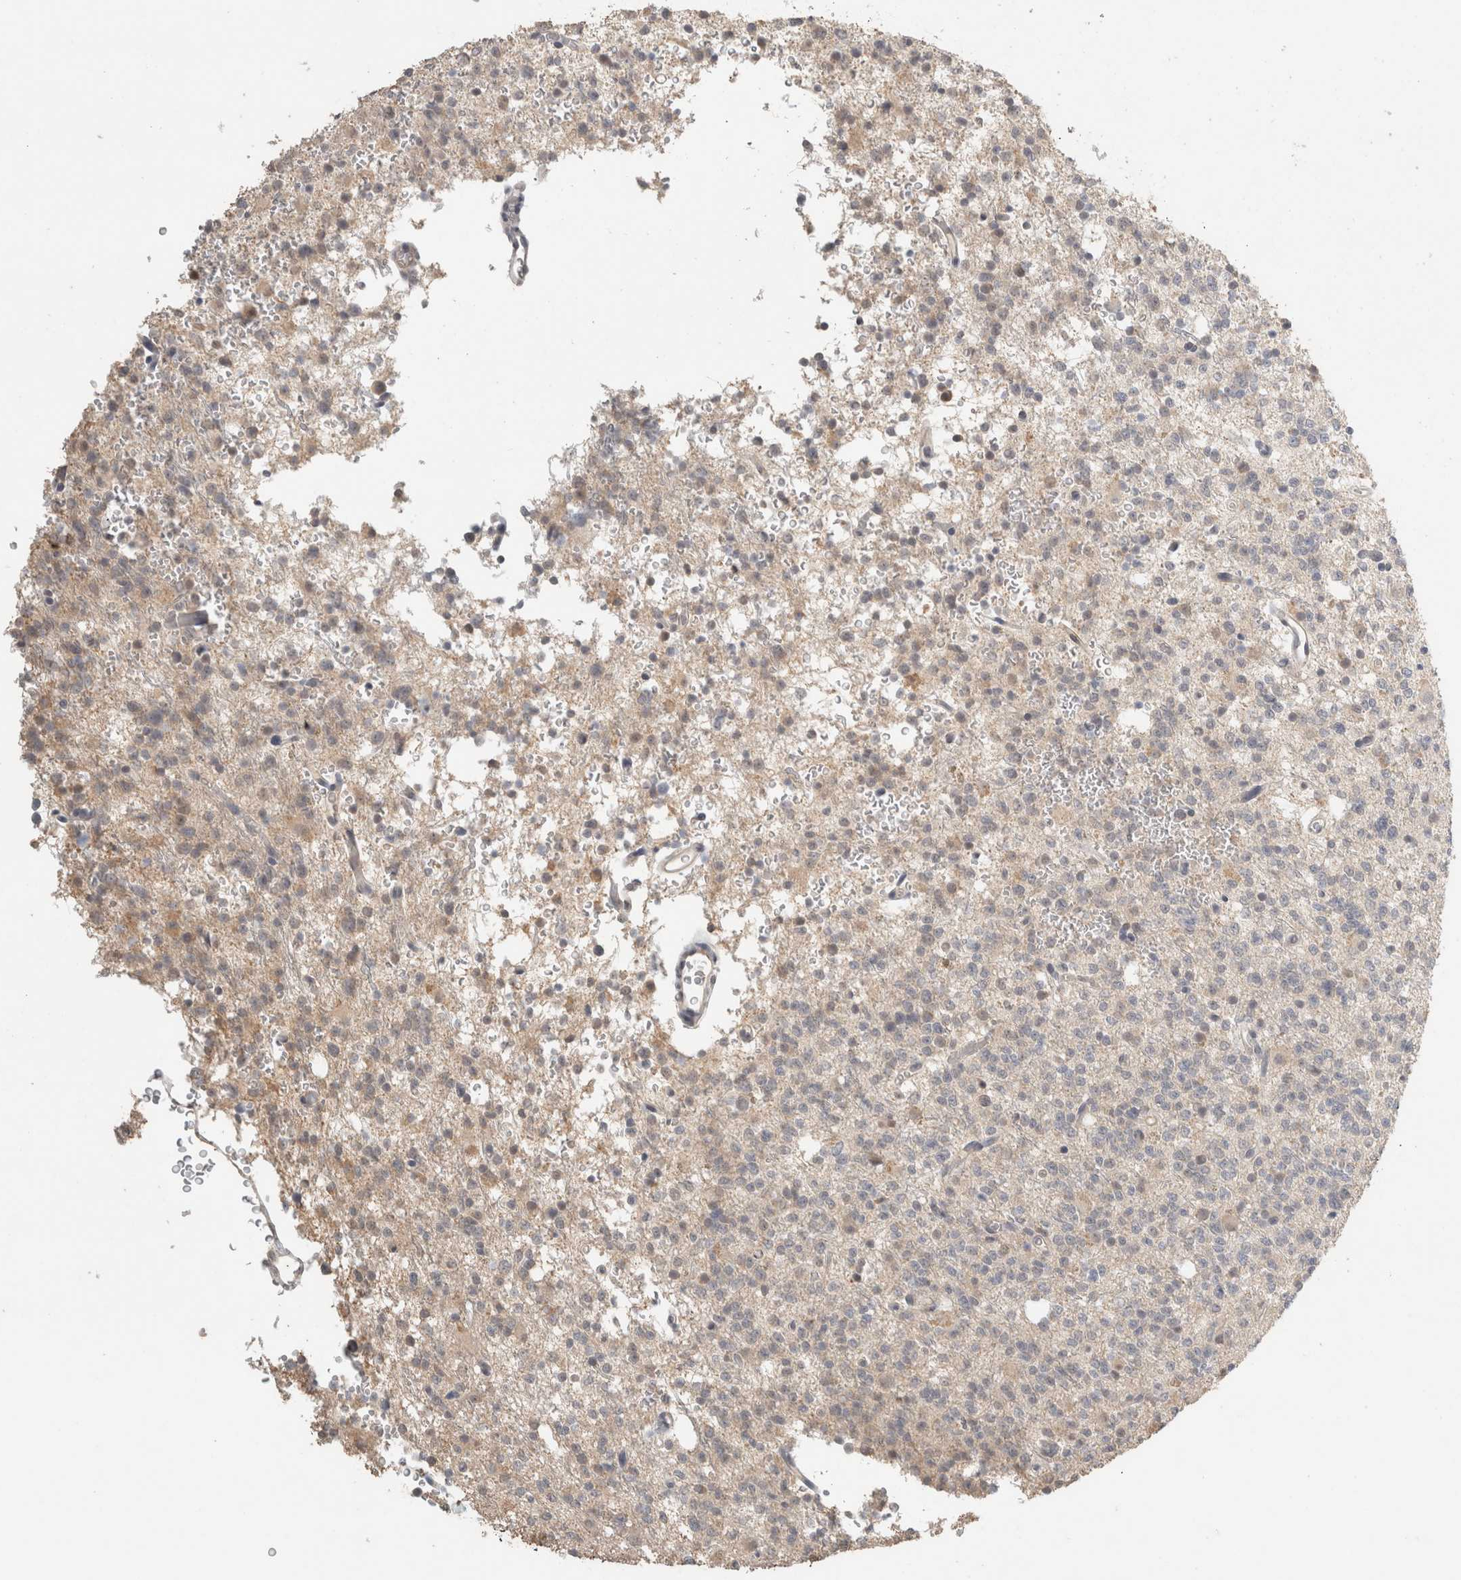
{"staining": {"intensity": "negative", "quantity": "none", "location": "none"}, "tissue": "glioma", "cell_type": "Tumor cells", "image_type": "cancer", "snomed": [{"axis": "morphology", "description": "Glioma, malignant, High grade"}, {"axis": "topography", "description": "Brain"}], "caption": "This photomicrograph is of glioma stained with immunohistochemistry (IHC) to label a protein in brown with the nuclei are counter-stained blue. There is no expression in tumor cells.", "gene": "TRAT1", "patient": {"sex": "female", "age": 62}}